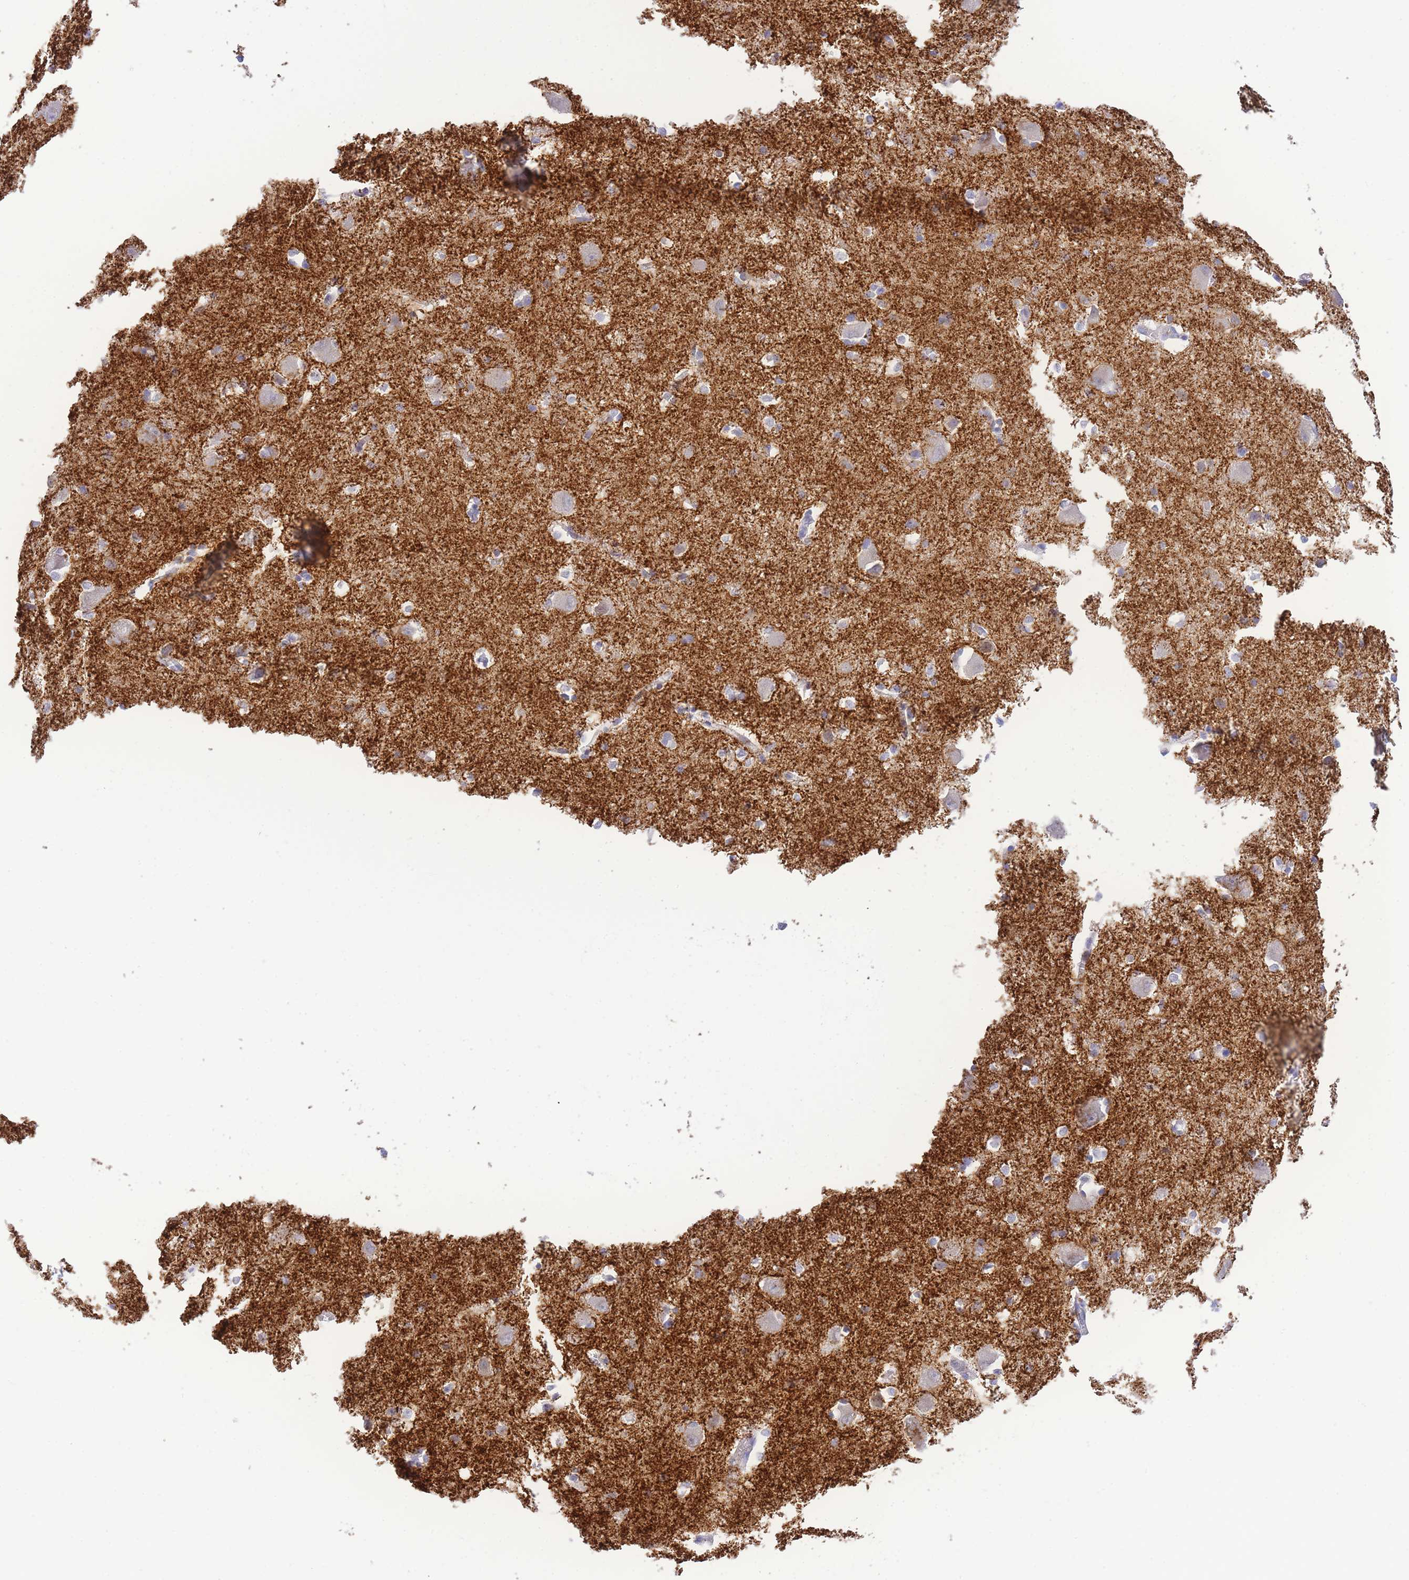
{"staining": {"intensity": "negative", "quantity": "none", "location": "none"}, "tissue": "caudate", "cell_type": "Glial cells", "image_type": "normal", "snomed": [{"axis": "morphology", "description": "Normal tissue, NOS"}, {"axis": "topography", "description": "Lateral ventricle wall"}], "caption": "Glial cells show no significant staining in benign caudate. (DAB (3,3'-diaminobenzidine) immunohistochemistry (IHC) visualized using brightfield microscopy, high magnification).", "gene": "TIFAB", "patient": {"sex": "male", "age": 37}}